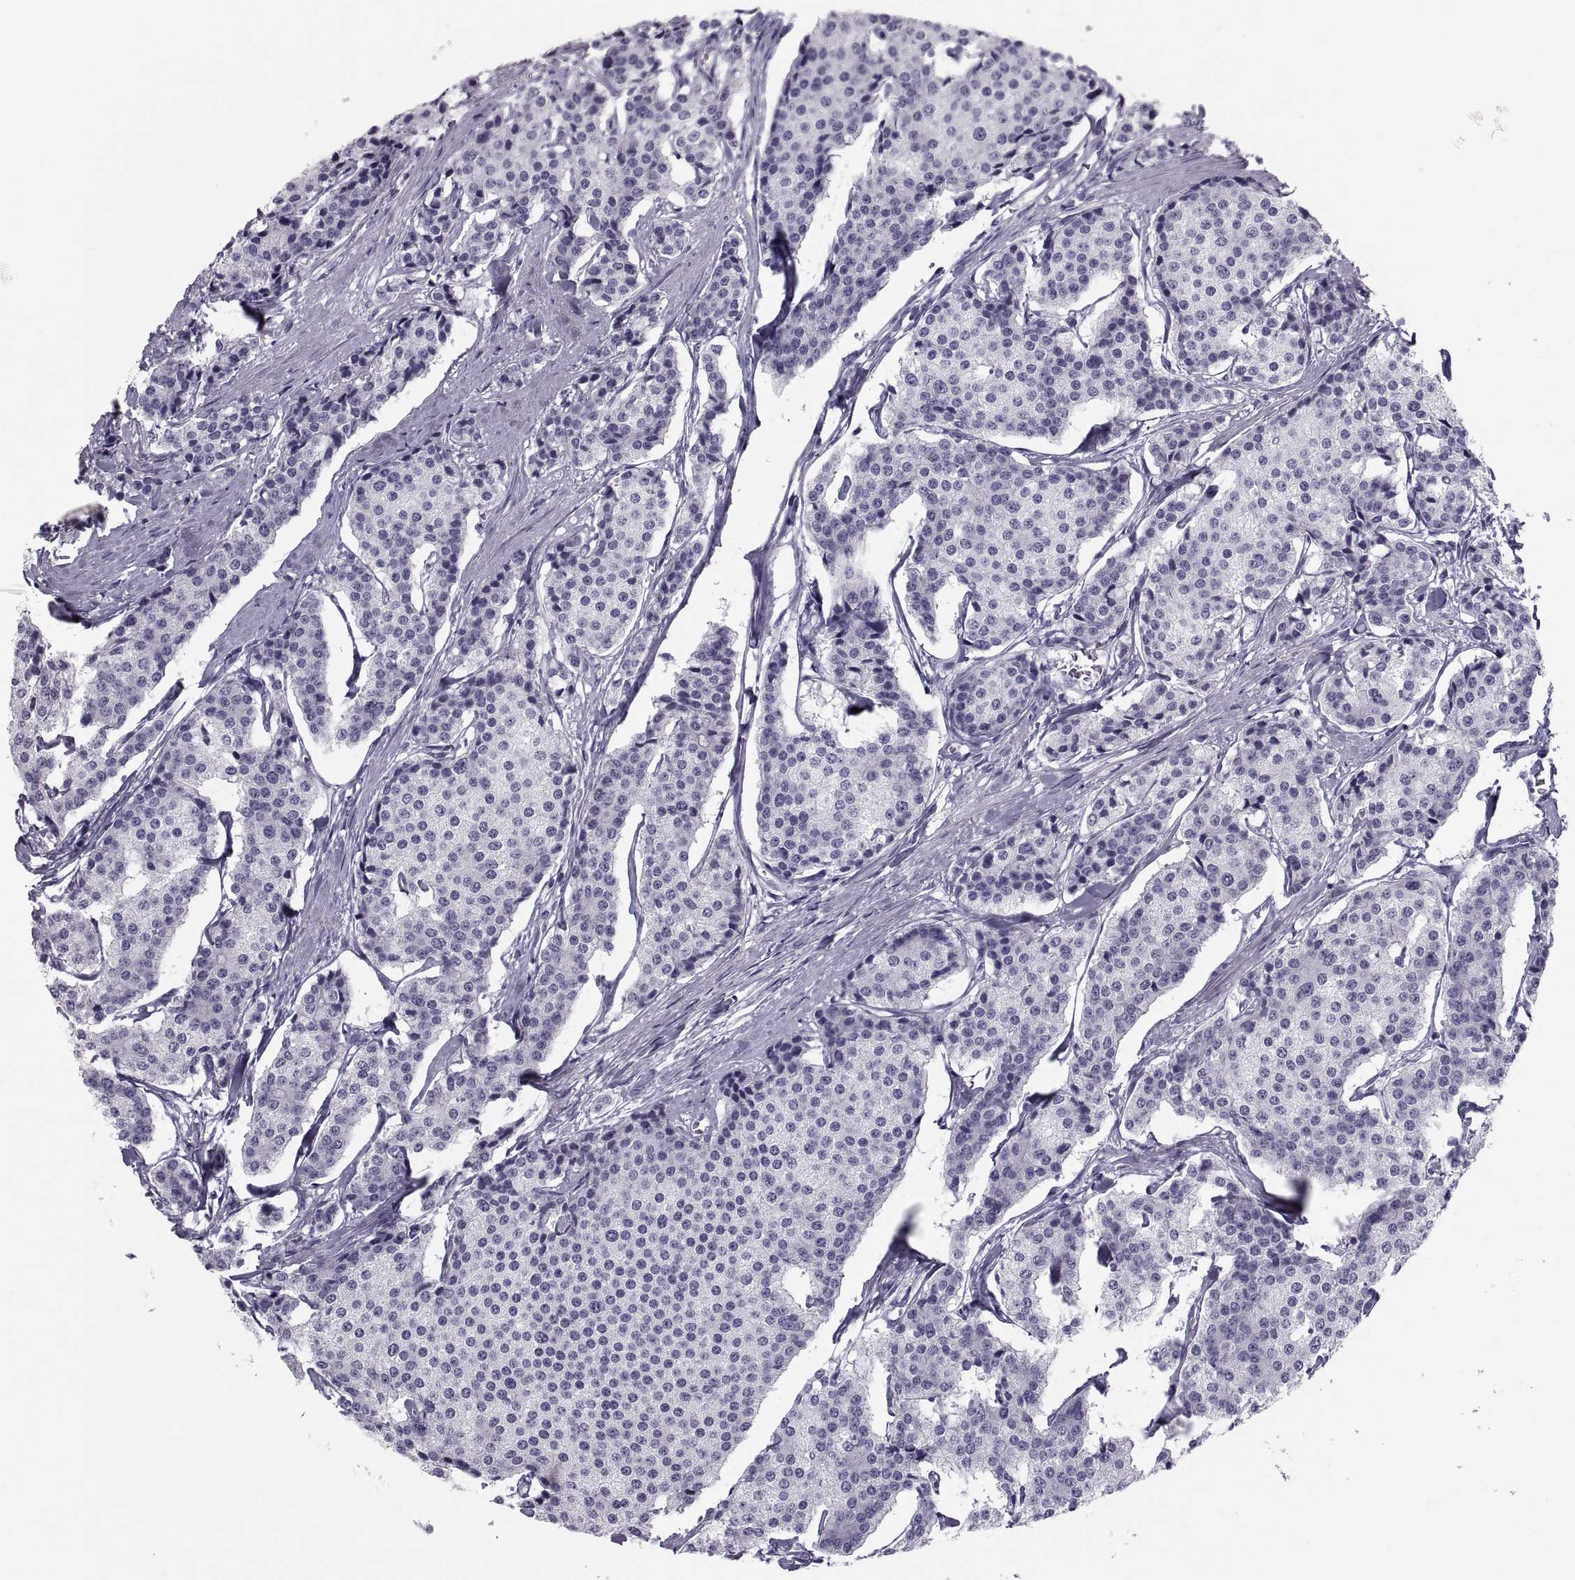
{"staining": {"intensity": "negative", "quantity": "none", "location": "none"}, "tissue": "carcinoid", "cell_type": "Tumor cells", "image_type": "cancer", "snomed": [{"axis": "morphology", "description": "Carcinoid, malignant, NOS"}, {"axis": "topography", "description": "Small intestine"}], "caption": "High power microscopy micrograph of an immunohistochemistry photomicrograph of carcinoid, revealing no significant positivity in tumor cells.", "gene": "CRISP1", "patient": {"sex": "female", "age": 65}}